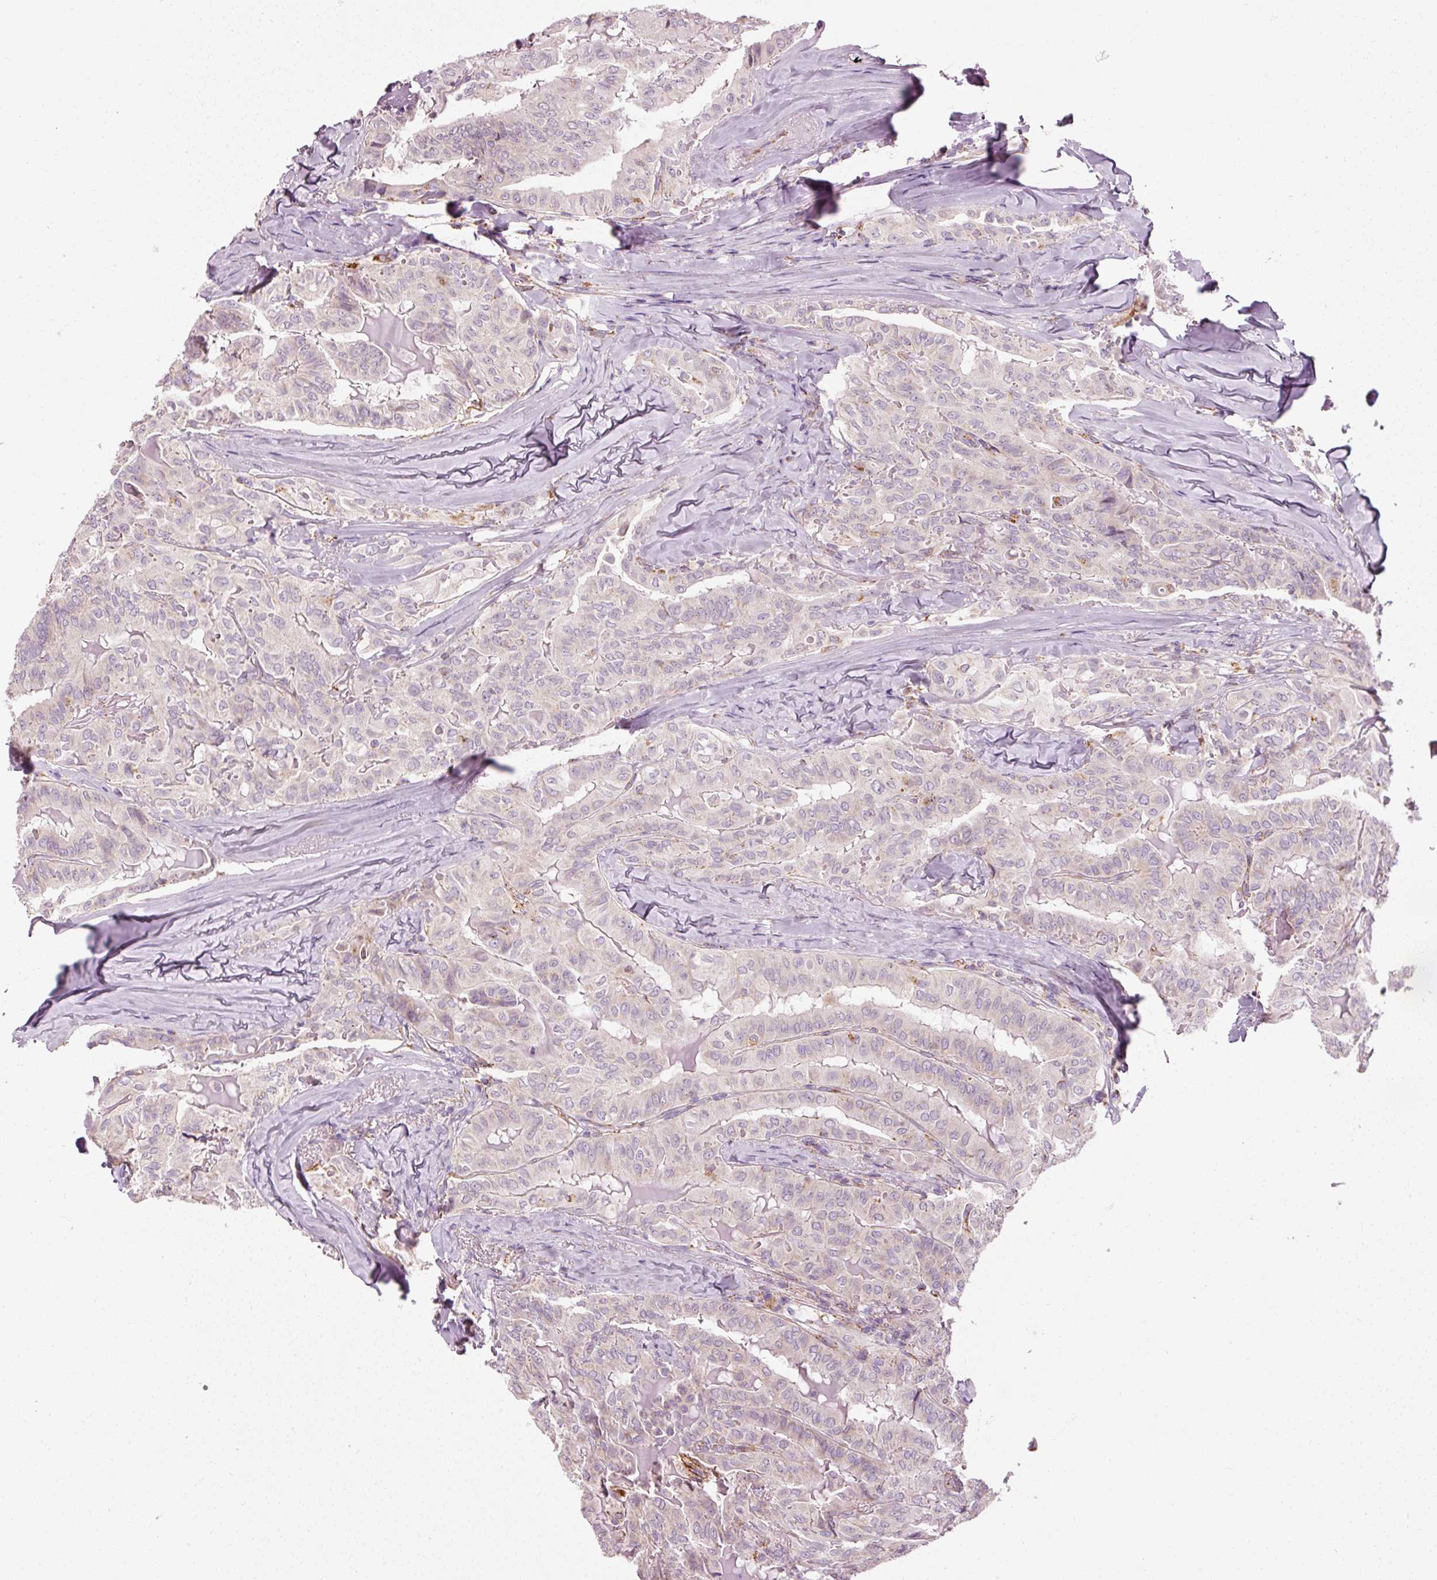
{"staining": {"intensity": "negative", "quantity": "none", "location": "none"}, "tissue": "thyroid cancer", "cell_type": "Tumor cells", "image_type": "cancer", "snomed": [{"axis": "morphology", "description": "Papillary adenocarcinoma, NOS"}, {"axis": "topography", "description": "Thyroid gland"}], "caption": "Thyroid papillary adenocarcinoma was stained to show a protein in brown. There is no significant staining in tumor cells. Nuclei are stained in blue.", "gene": "NDUFB4", "patient": {"sex": "female", "age": 68}}